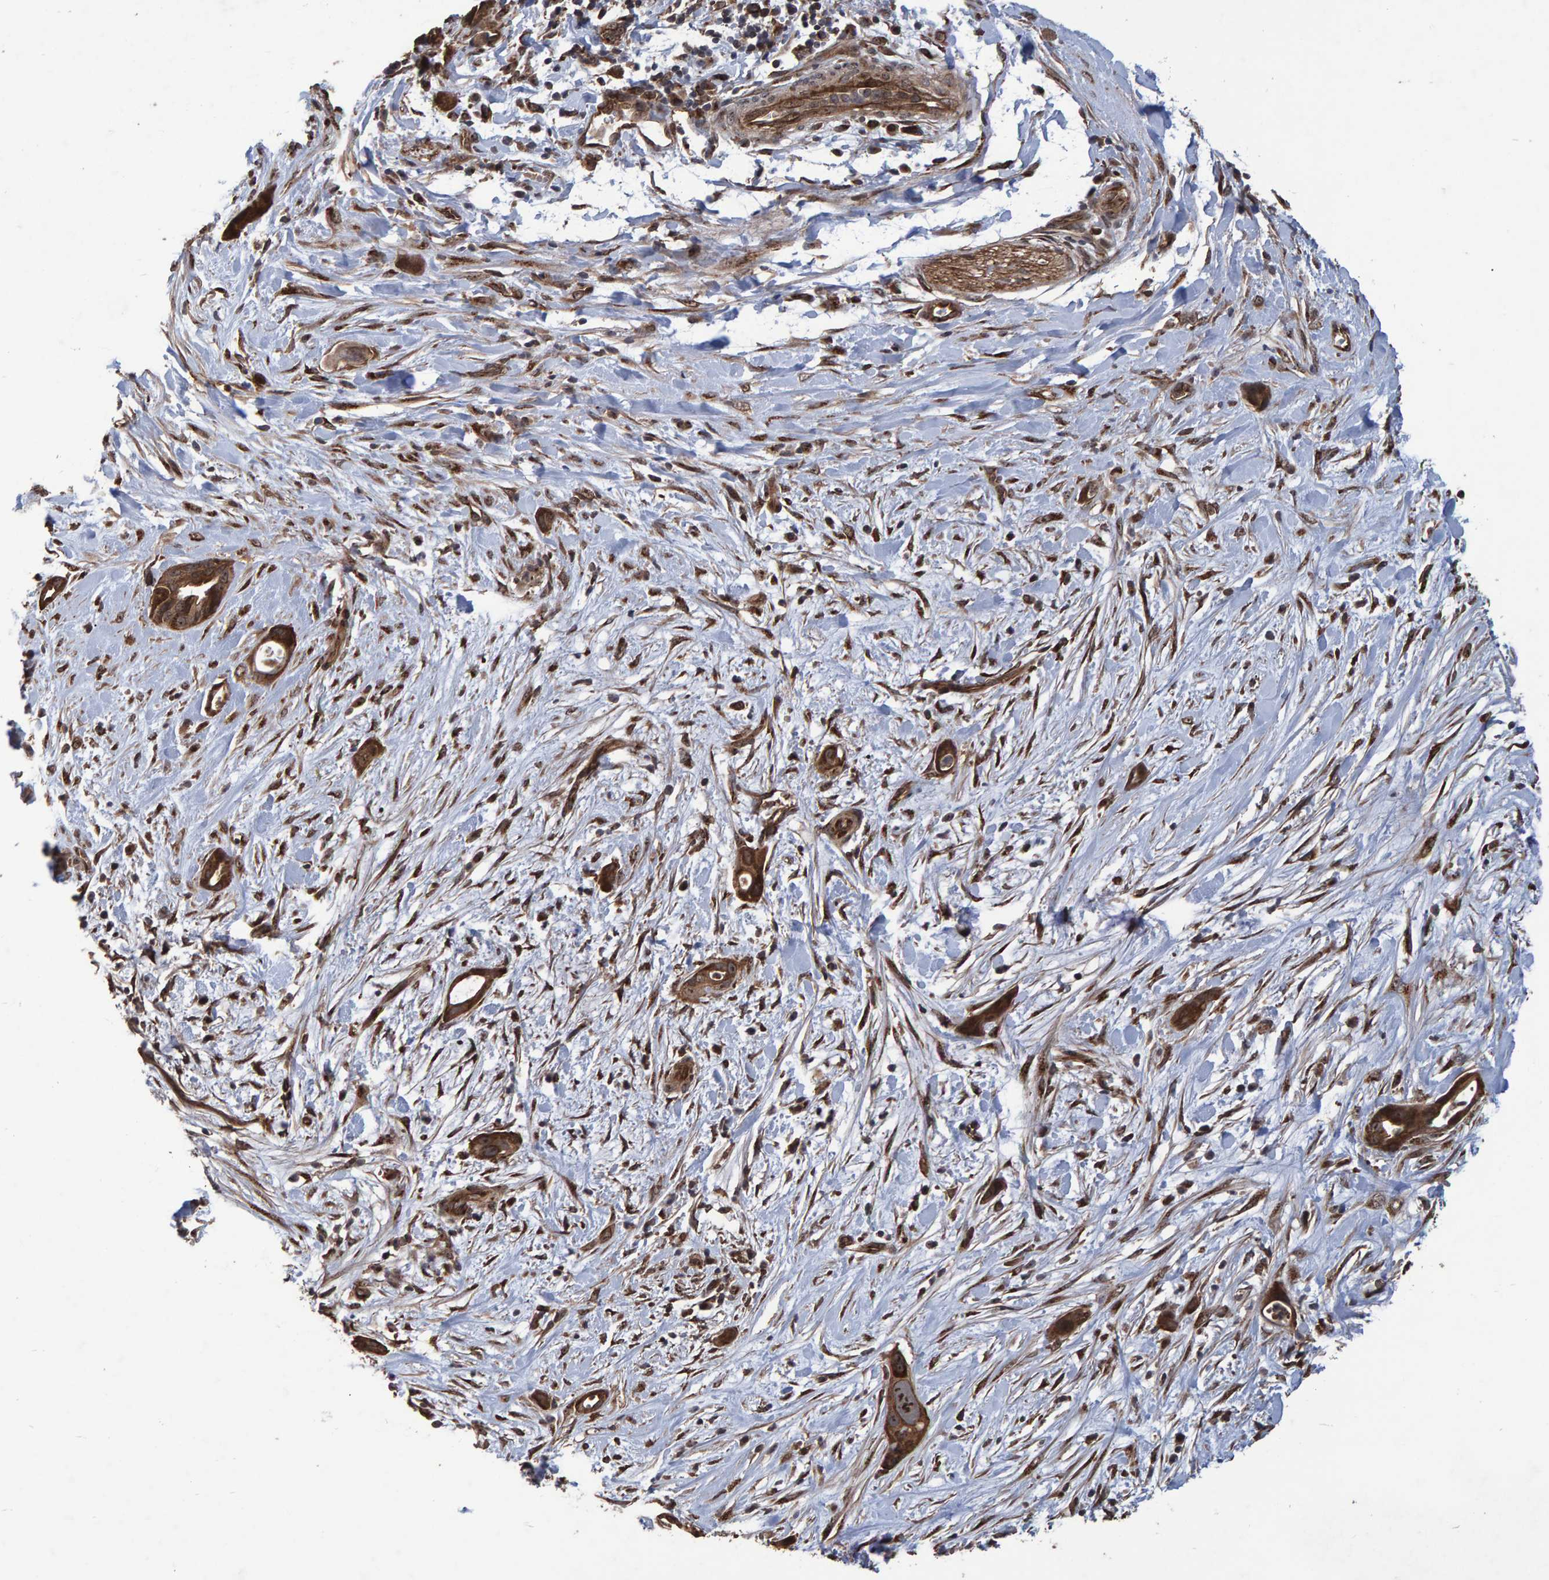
{"staining": {"intensity": "strong", "quantity": ">75%", "location": "cytoplasmic/membranous,nuclear"}, "tissue": "pancreatic cancer", "cell_type": "Tumor cells", "image_type": "cancer", "snomed": [{"axis": "morphology", "description": "Adenocarcinoma, NOS"}, {"axis": "topography", "description": "Pancreas"}], "caption": "Immunohistochemical staining of human pancreatic adenocarcinoma shows strong cytoplasmic/membranous and nuclear protein staining in about >75% of tumor cells. The protein of interest is shown in brown color, while the nuclei are stained blue.", "gene": "TRIM68", "patient": {"sex": "male", "age": 59}}